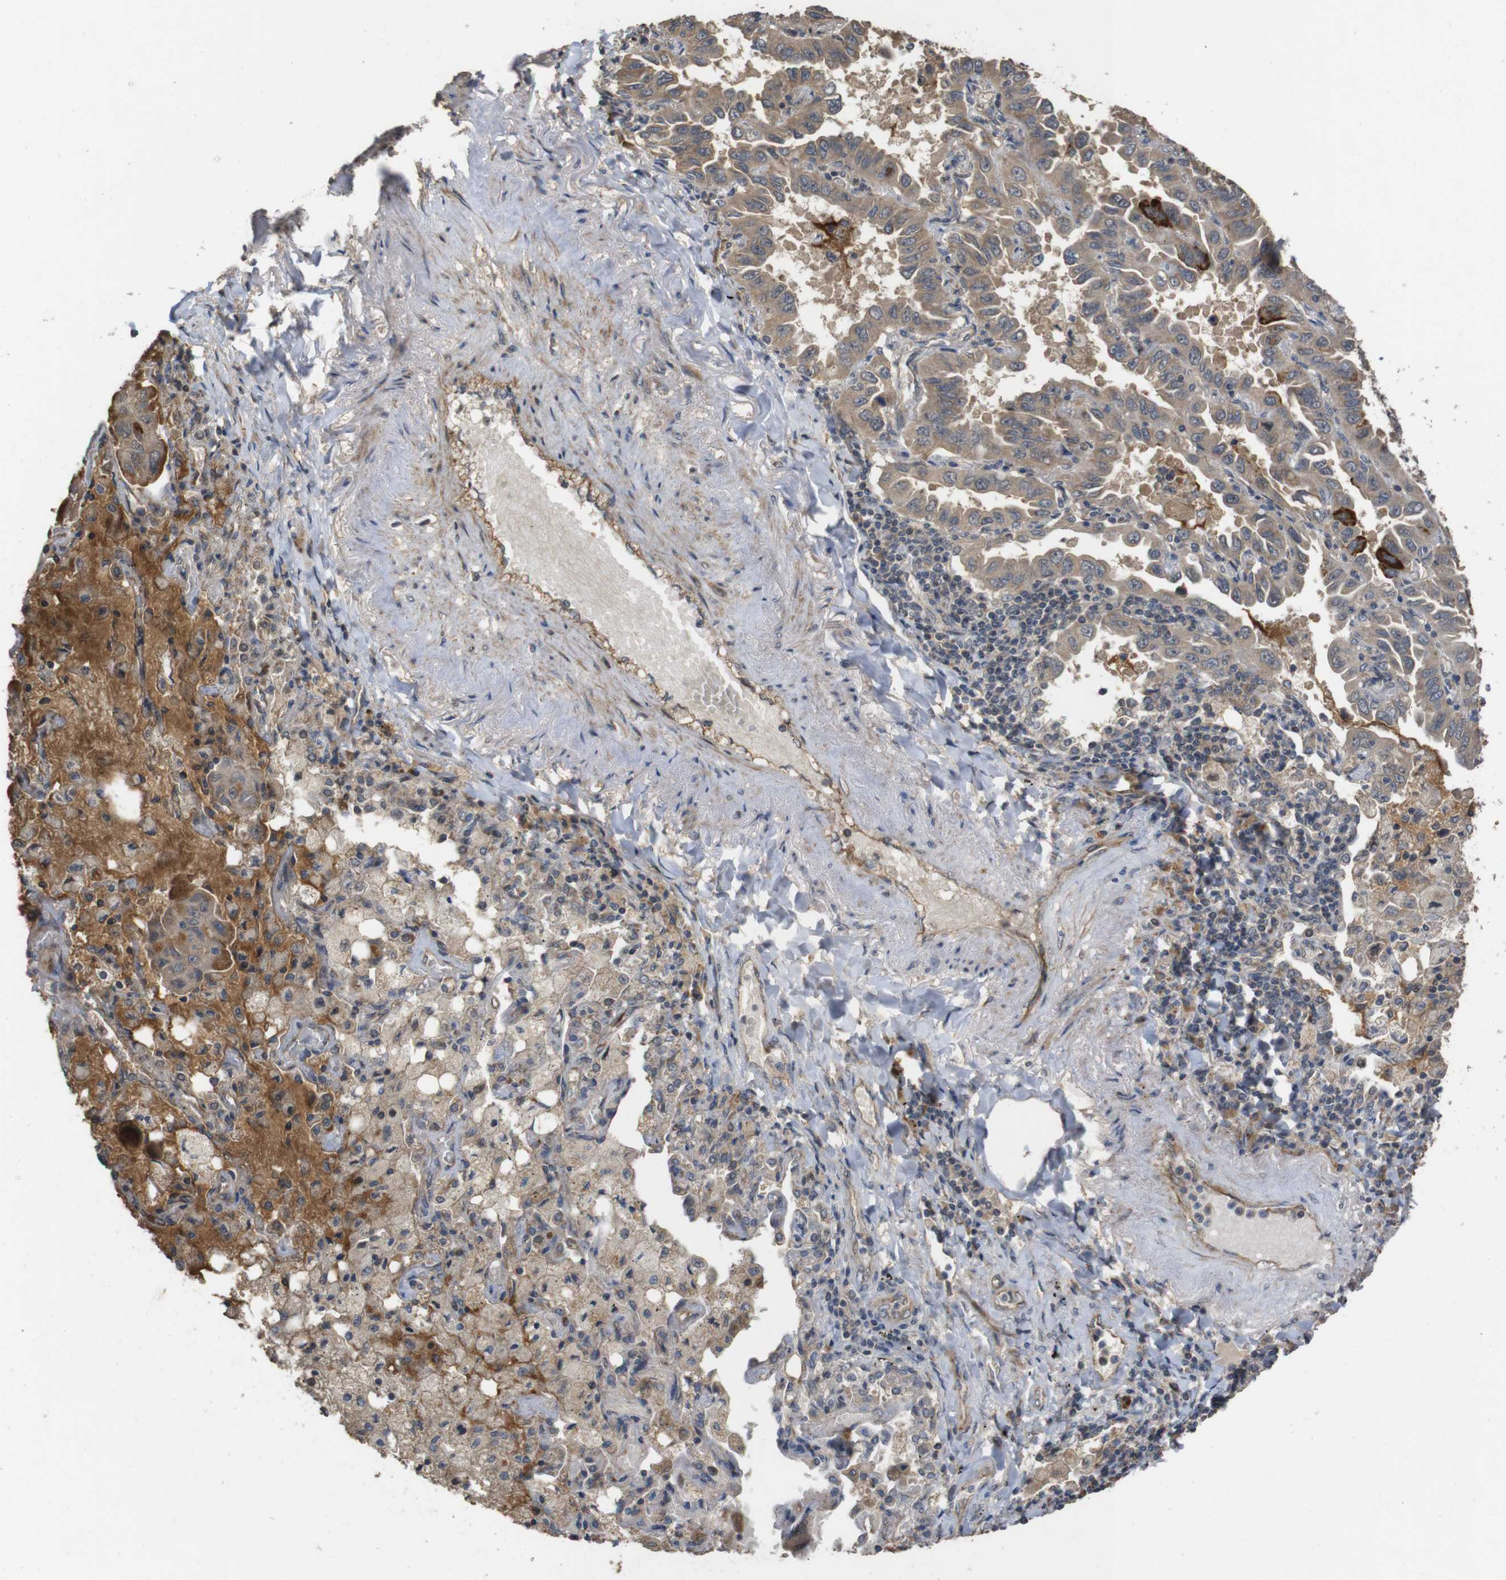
{"staining": {"intensity": "weak", "quantity": "25%-75%", "location": "cytoplasmic/membranous"}, "tissue": "lung cancer", "cell_type": "Tumor cells", "image_type": "cancer", "snomed": [{"axis": "morphology", "description": "Adenocarcinoma, NOS"}, {"axis": "topography", "description": "Lung"}], "caption": "A high-resolution photomicrograph shows immunohistochemistry staining of lung adenocarcinoma, which exhibits weak cytoplasmic/membranous positivity in approximately 25%-75% of tumor cells.", "gene": "PCDHB10", "patient": {"sex": "male", "age": 64}}